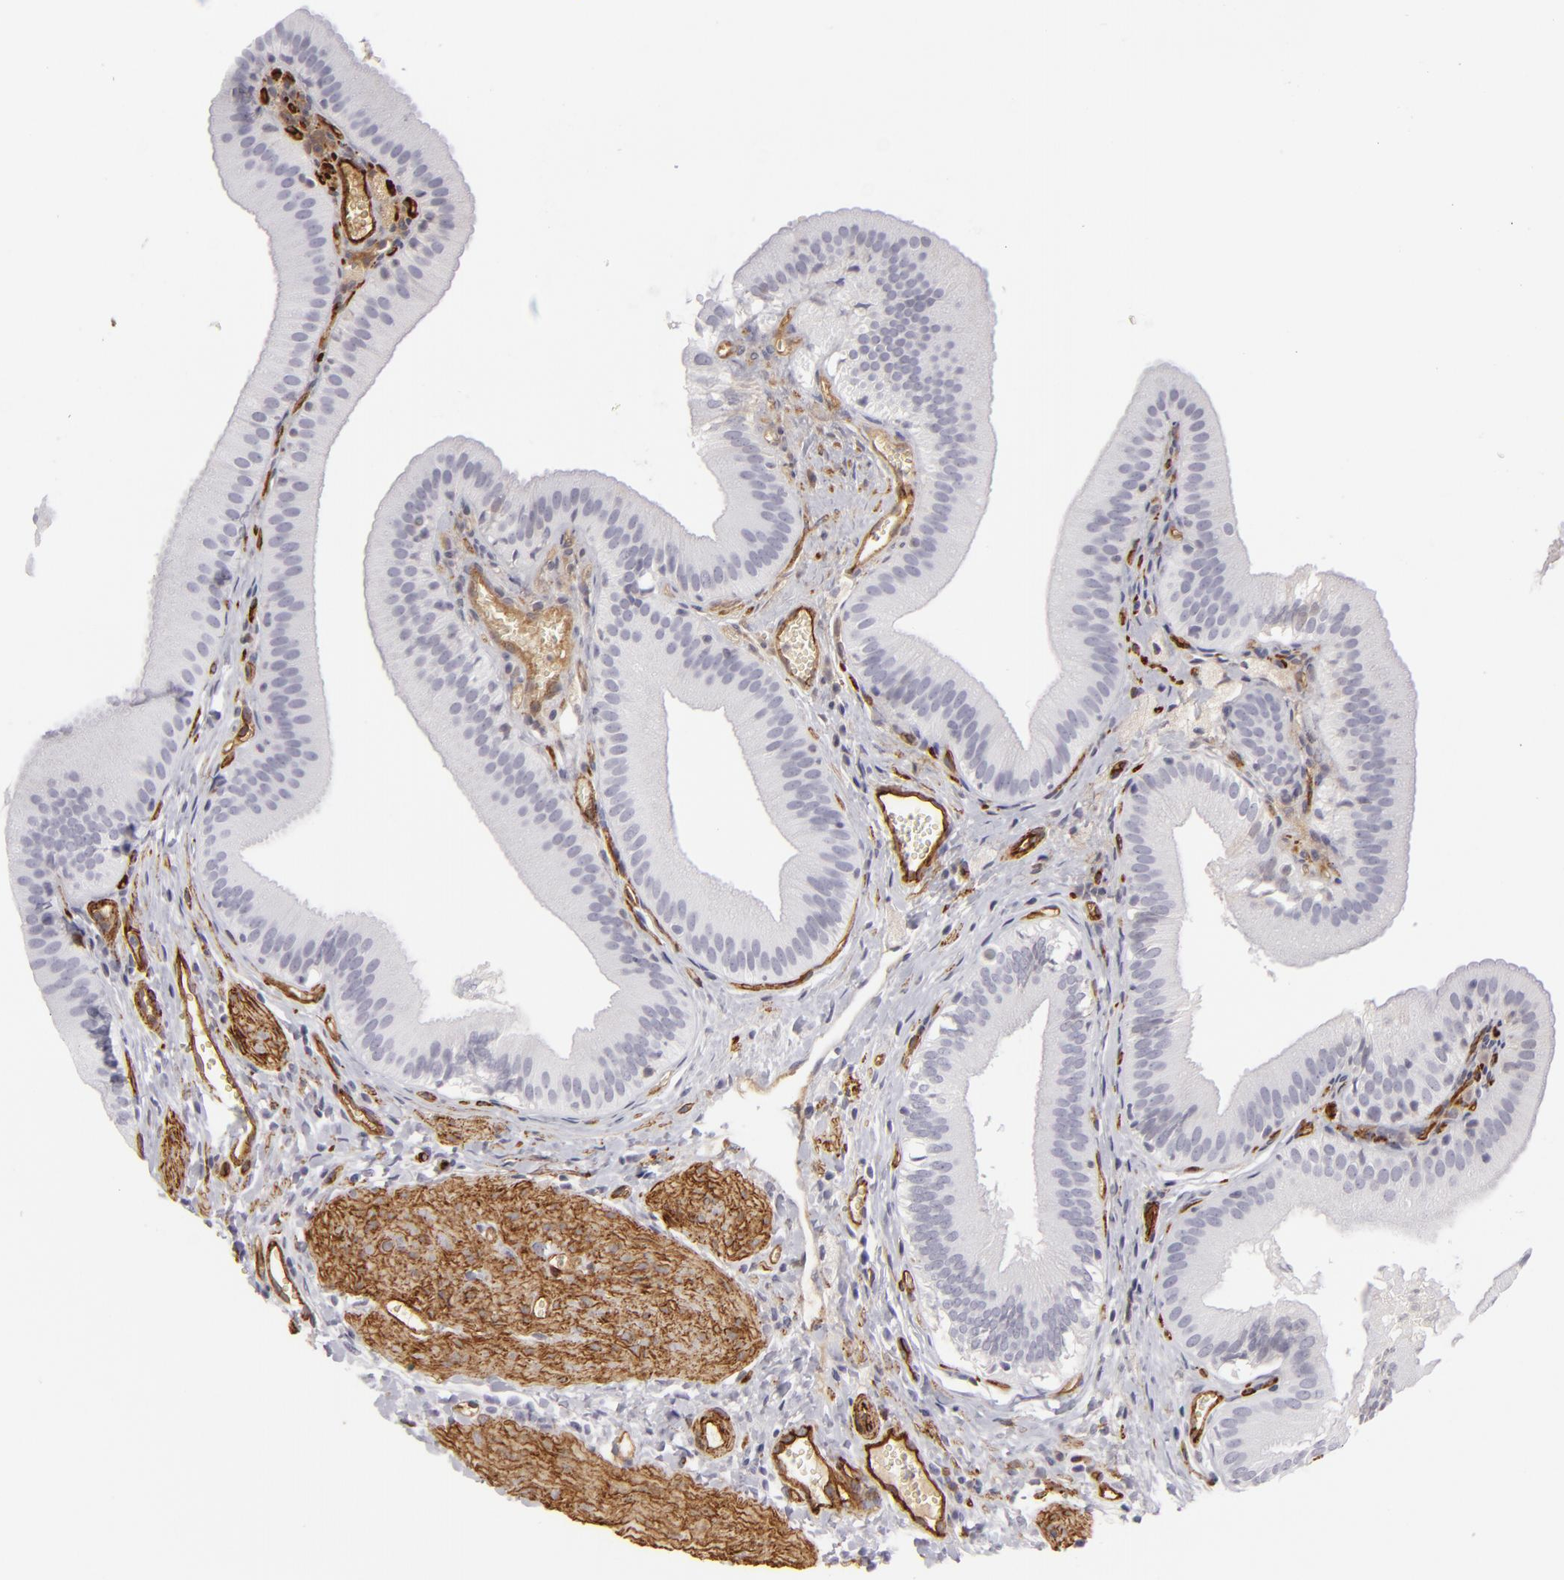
{"staining": {"intensity": "negative", "quantity": "none", "location": "none"}, "tissue": "gallbladder", "cell_type": "Glandular cells", "image_type": "normal", "snomed": [{"axis": "morphology", "description": "Normal tissue, NOS"}, {"axis": "topography", "description": "Gallbladder"}], "caption": "Image shows no protein staining in glandular cells of normal gallbladder. (Brightfield microscopy of DAB immunohistochemistry at high magnification).", "gene": "MCAM", "patient": {"sex": "female", "age": 24}}